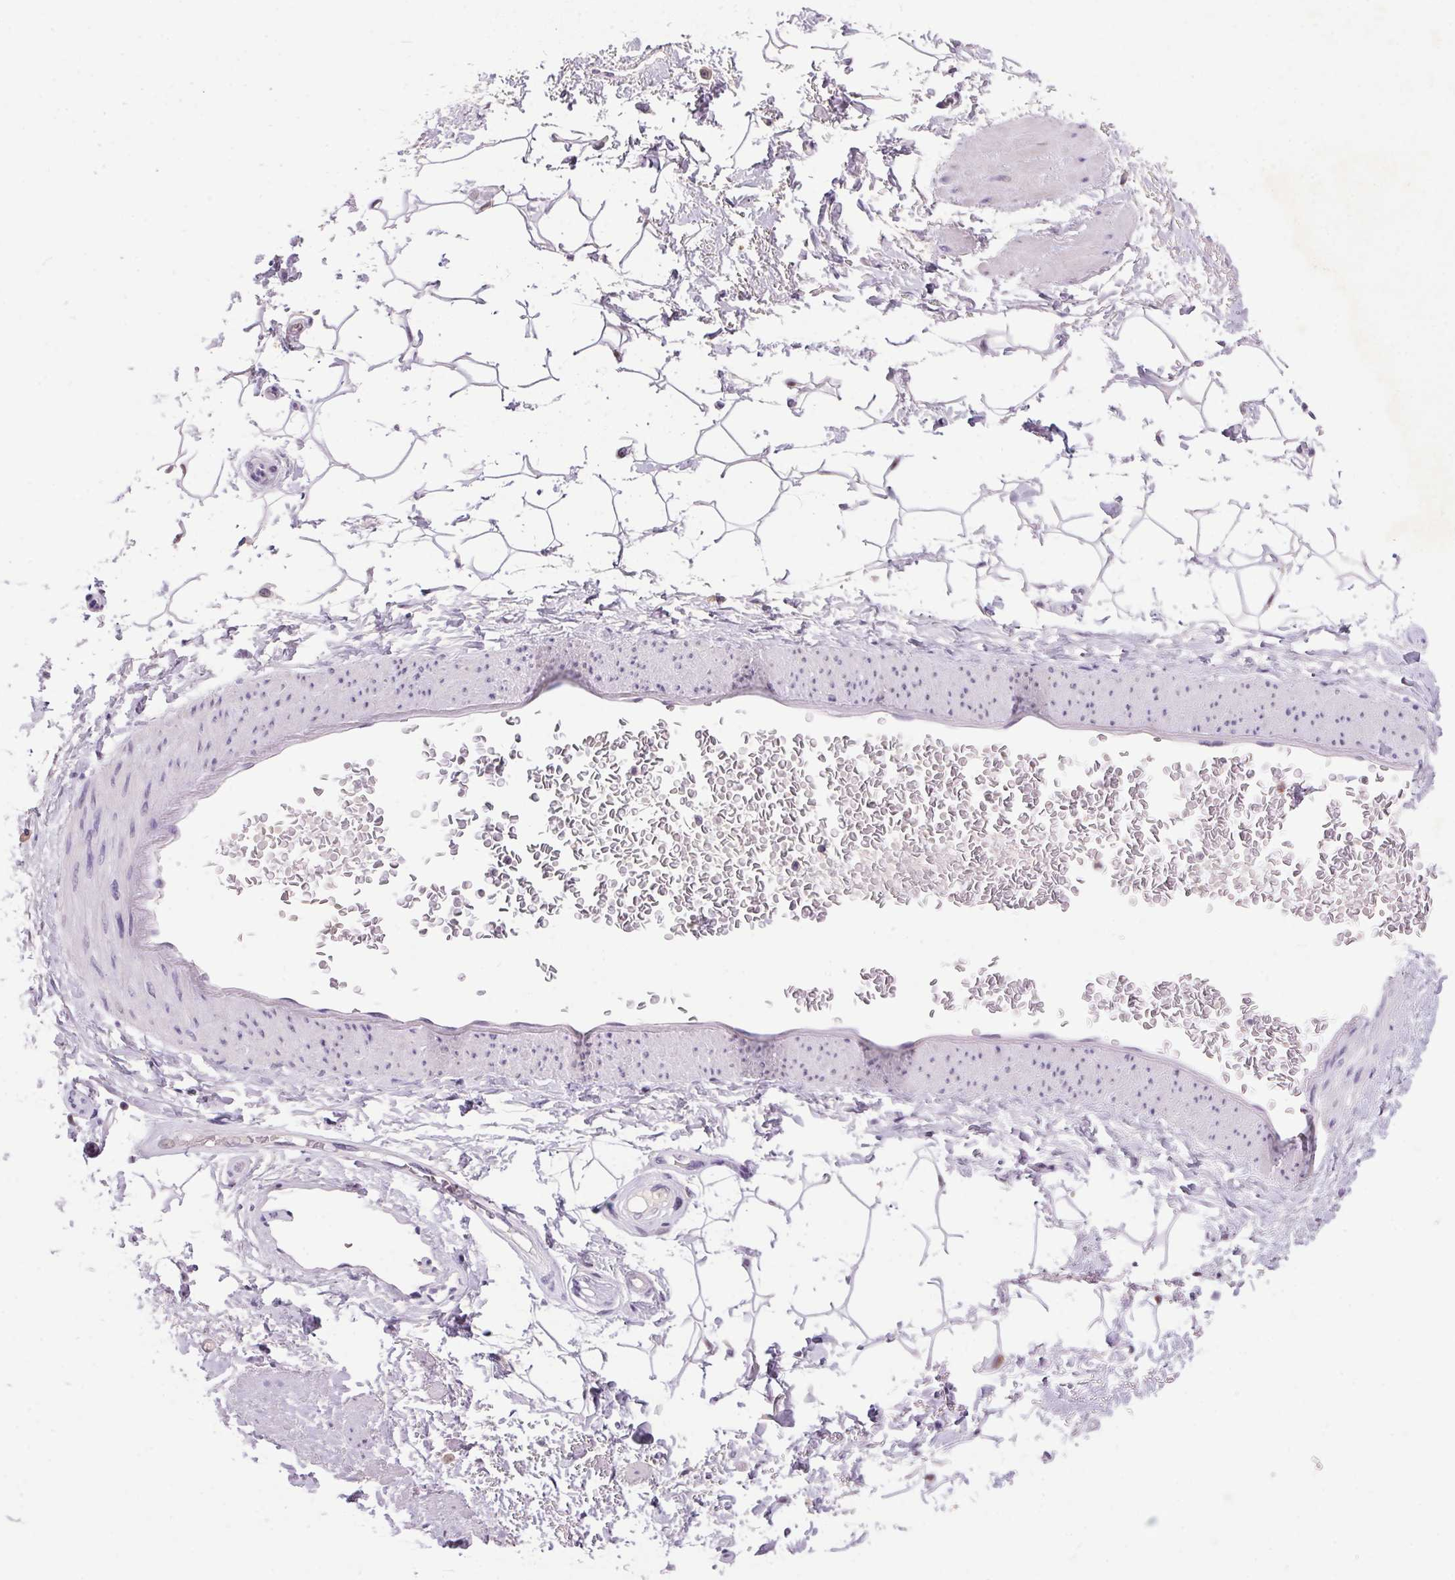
{"staining": {"intensity": "negative", "quantity": "none", "location": "none"}, "tissue": "adipose tissue", "cell_type": "Adipocytes", "image_type": "normal", "snomed": [{"axis": "morphology", "description": "Normal tissue, NOS"}, {"axis": "topography", "description": "Anal"}, {"axis": "topography", "description": "Peripheral nerve tissue"}], "caption": "The micrograph shows no staining of adipocytes in unremarkable adipose tissue. The staining is performed using DAB (3,3'-diaminobenzidine) brown chromogen with nuclei counter-stained in using hematoxylin.", "gene": "TRDN", "patient": {"sex": "male", "age": 51}}